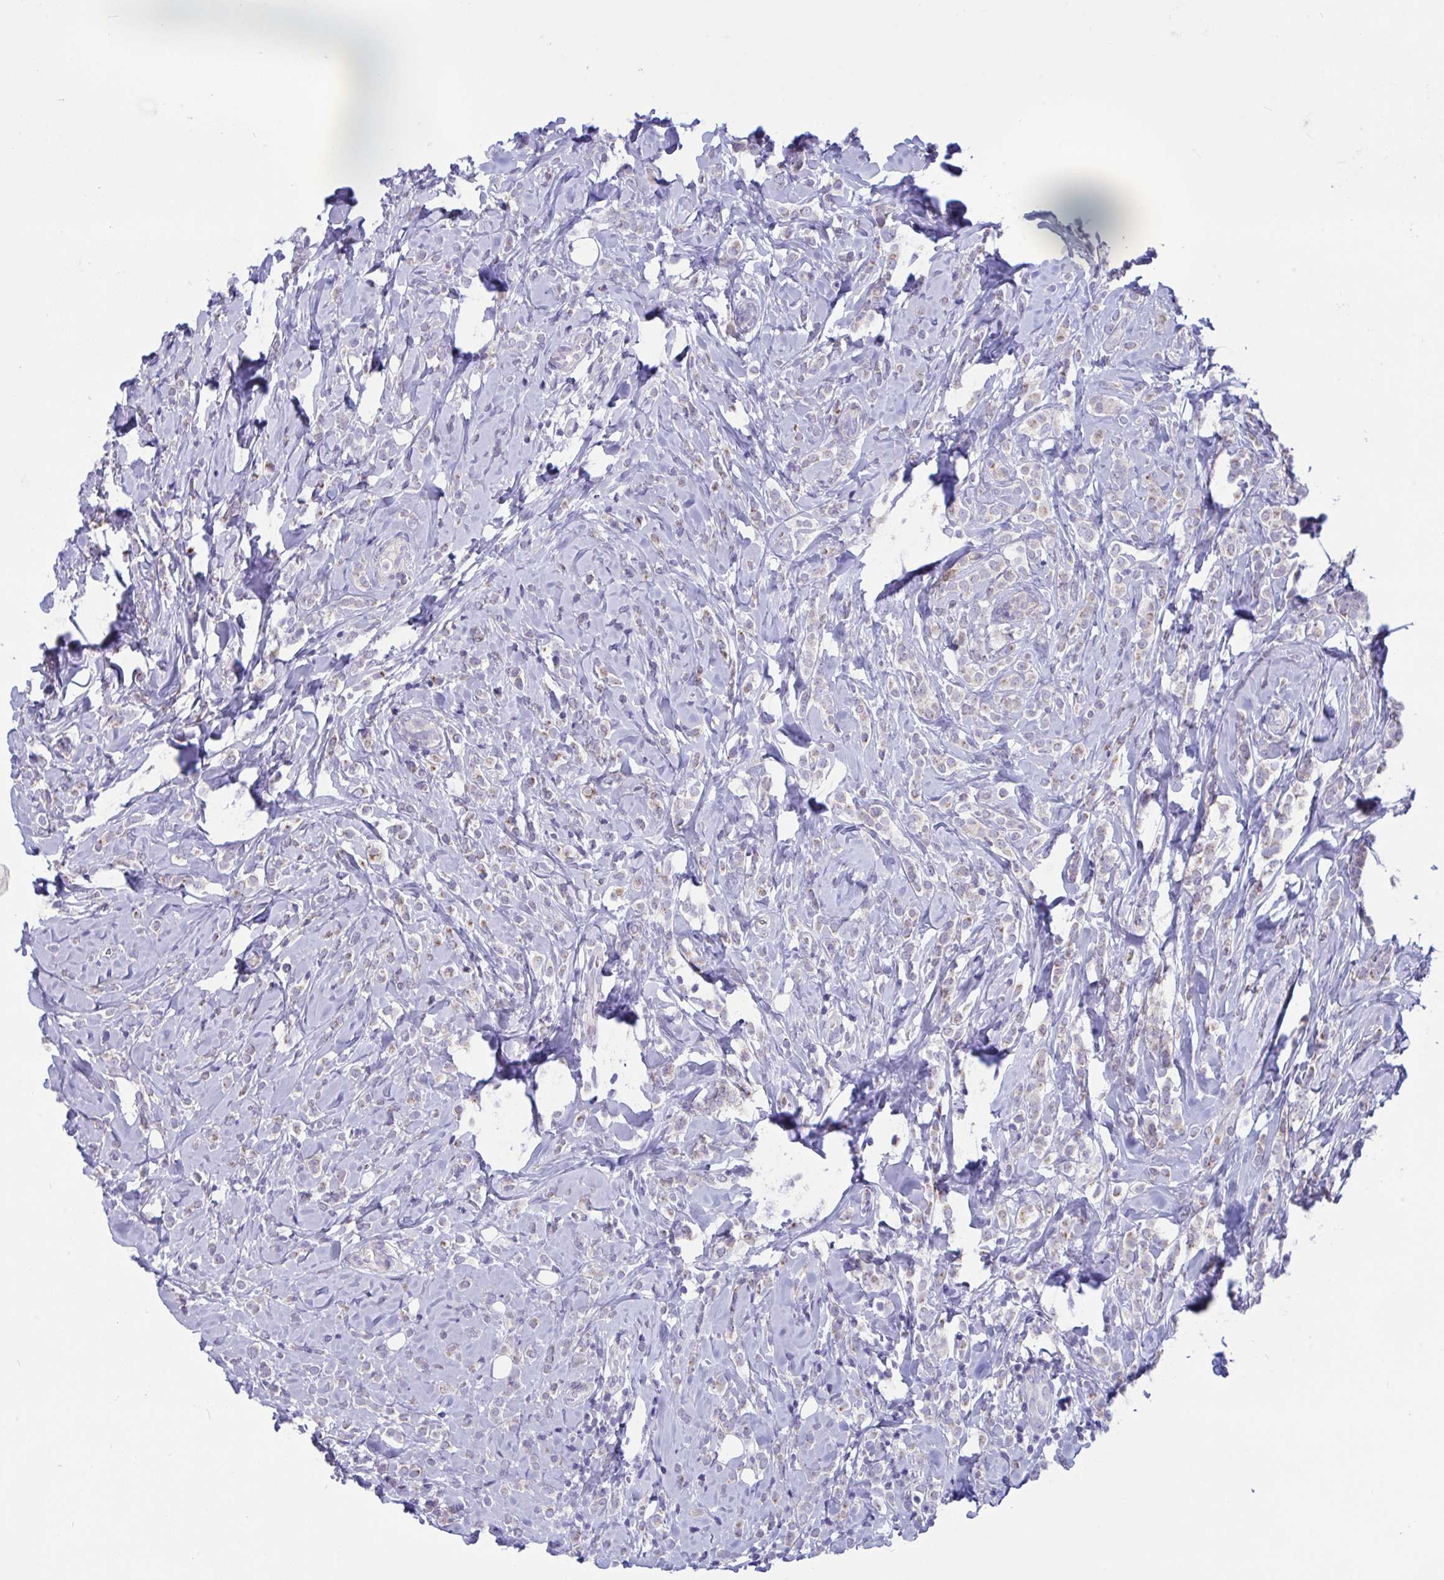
{"staining": {"intensity": "weak", "quantity": "25%-75%", "location": "cytoplasmic/membranous"}, "tissue": "breast cancer", "cell_type": "Tumor cells", "image_type": "cancer", "snomed": [{"axis": "morphology", "description": "Lobular carcinoma"}, {"axis": "topography", "description": "Breast"}], "caption": "Tumor cells demonstrate low levels of weak cytoplasmic/membranous positivity in about 25%-75% of cells in lobular carcinoma (breast).", "gene": "DTX3", "patient": {"sex": "female", "age": 49}}